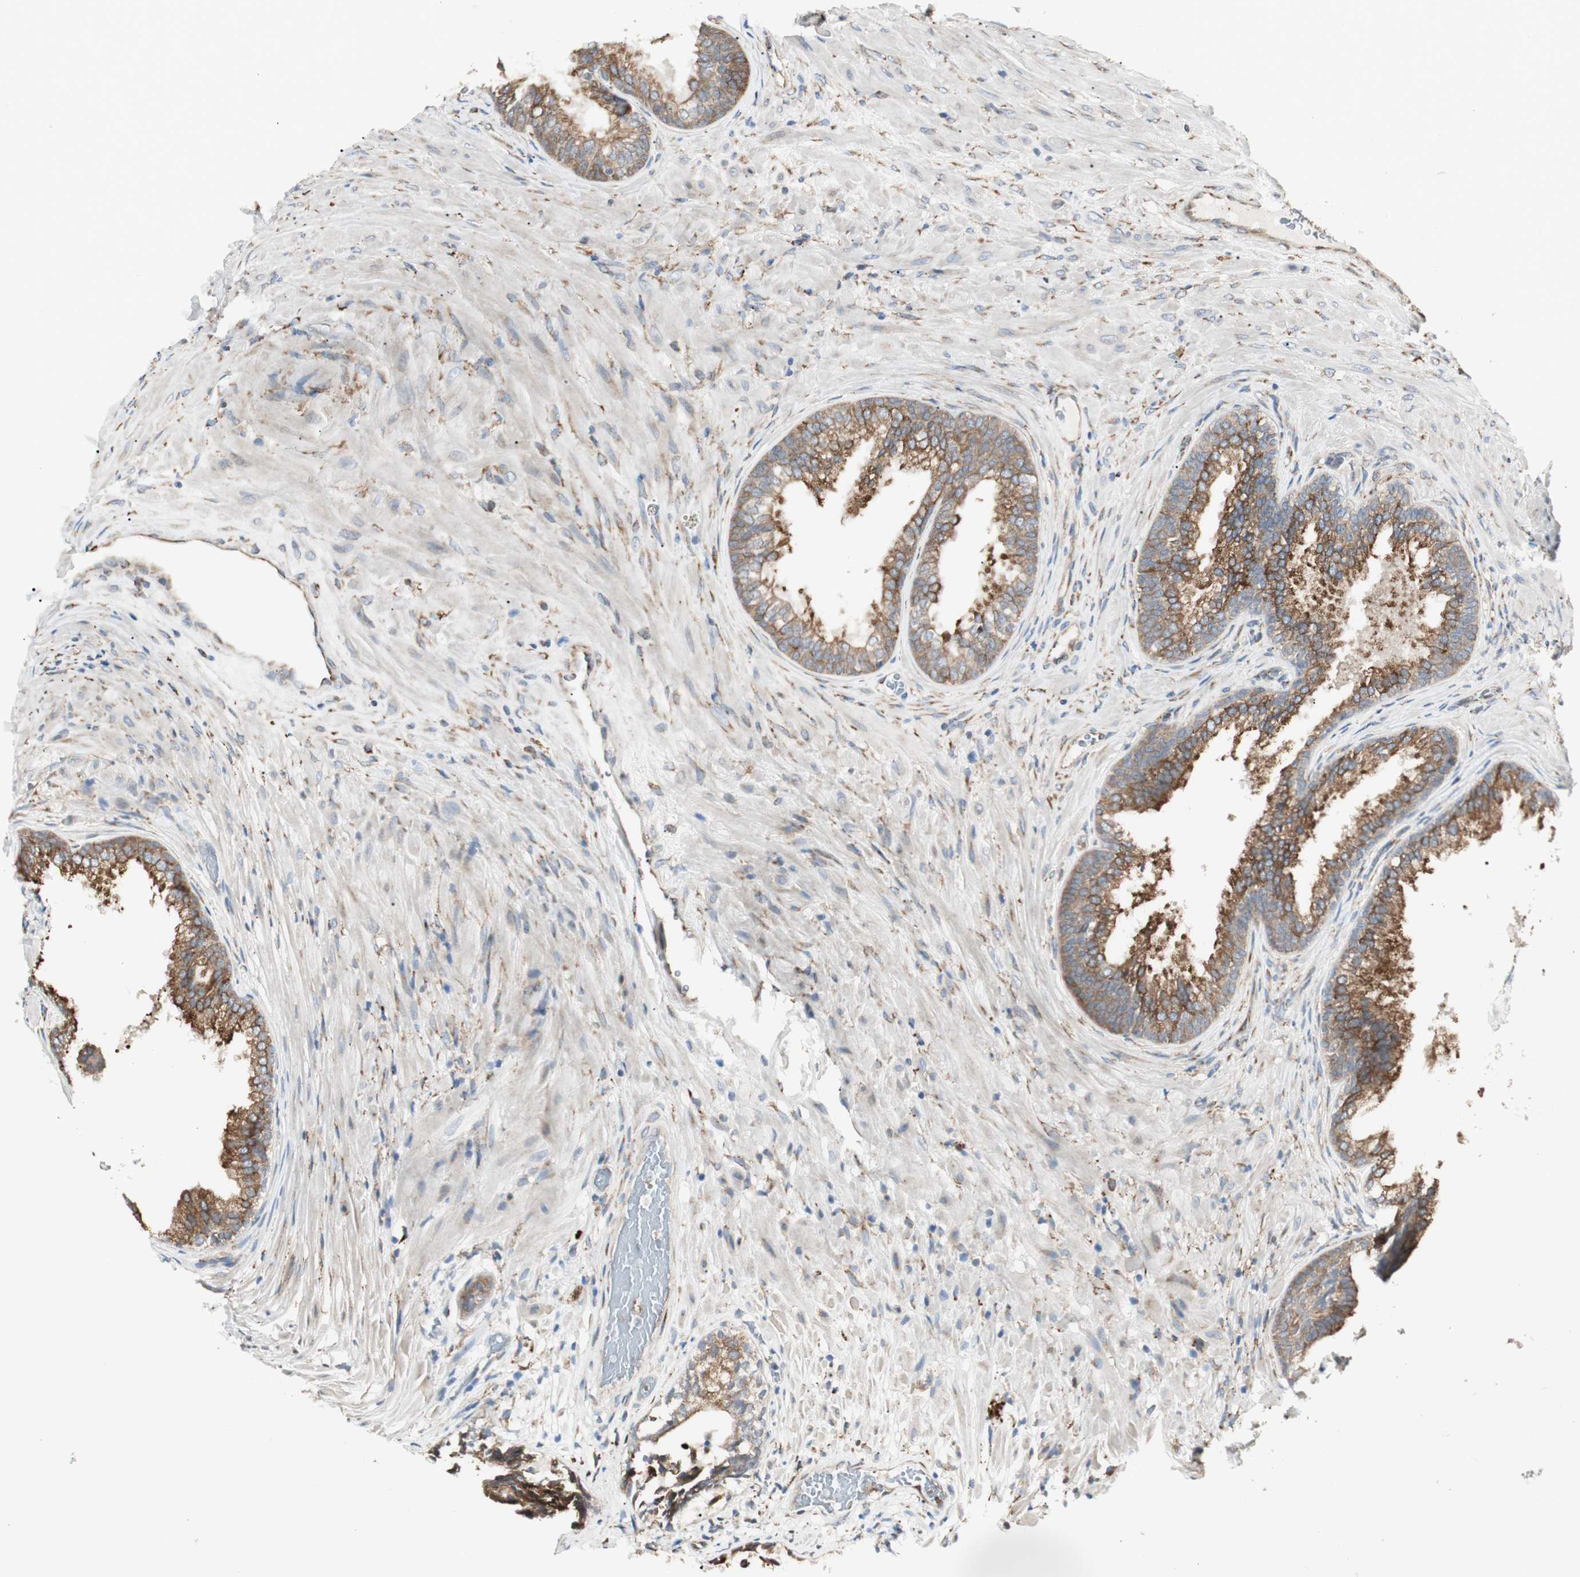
{"staining": {"intensity": "strong", "quantity": ">75%", "location": "cytoplasmic/membranous"}, "tissue": "prostate", "cell_type": "Glandular cells", "image_type": "normal", "snomed": [{"axis": "morphology", "description": "Normal tissue, NOS"}, {"axis": "topography", "description": "Prostate"}], "caption": "This is a histology image of IHC staining of unremarkable prostate, which shows strong staining in the cytoplasmic/membranous of glandular cells.", "gene": "HSP90B1", "patient": {"sex": "male", "age": 76}}